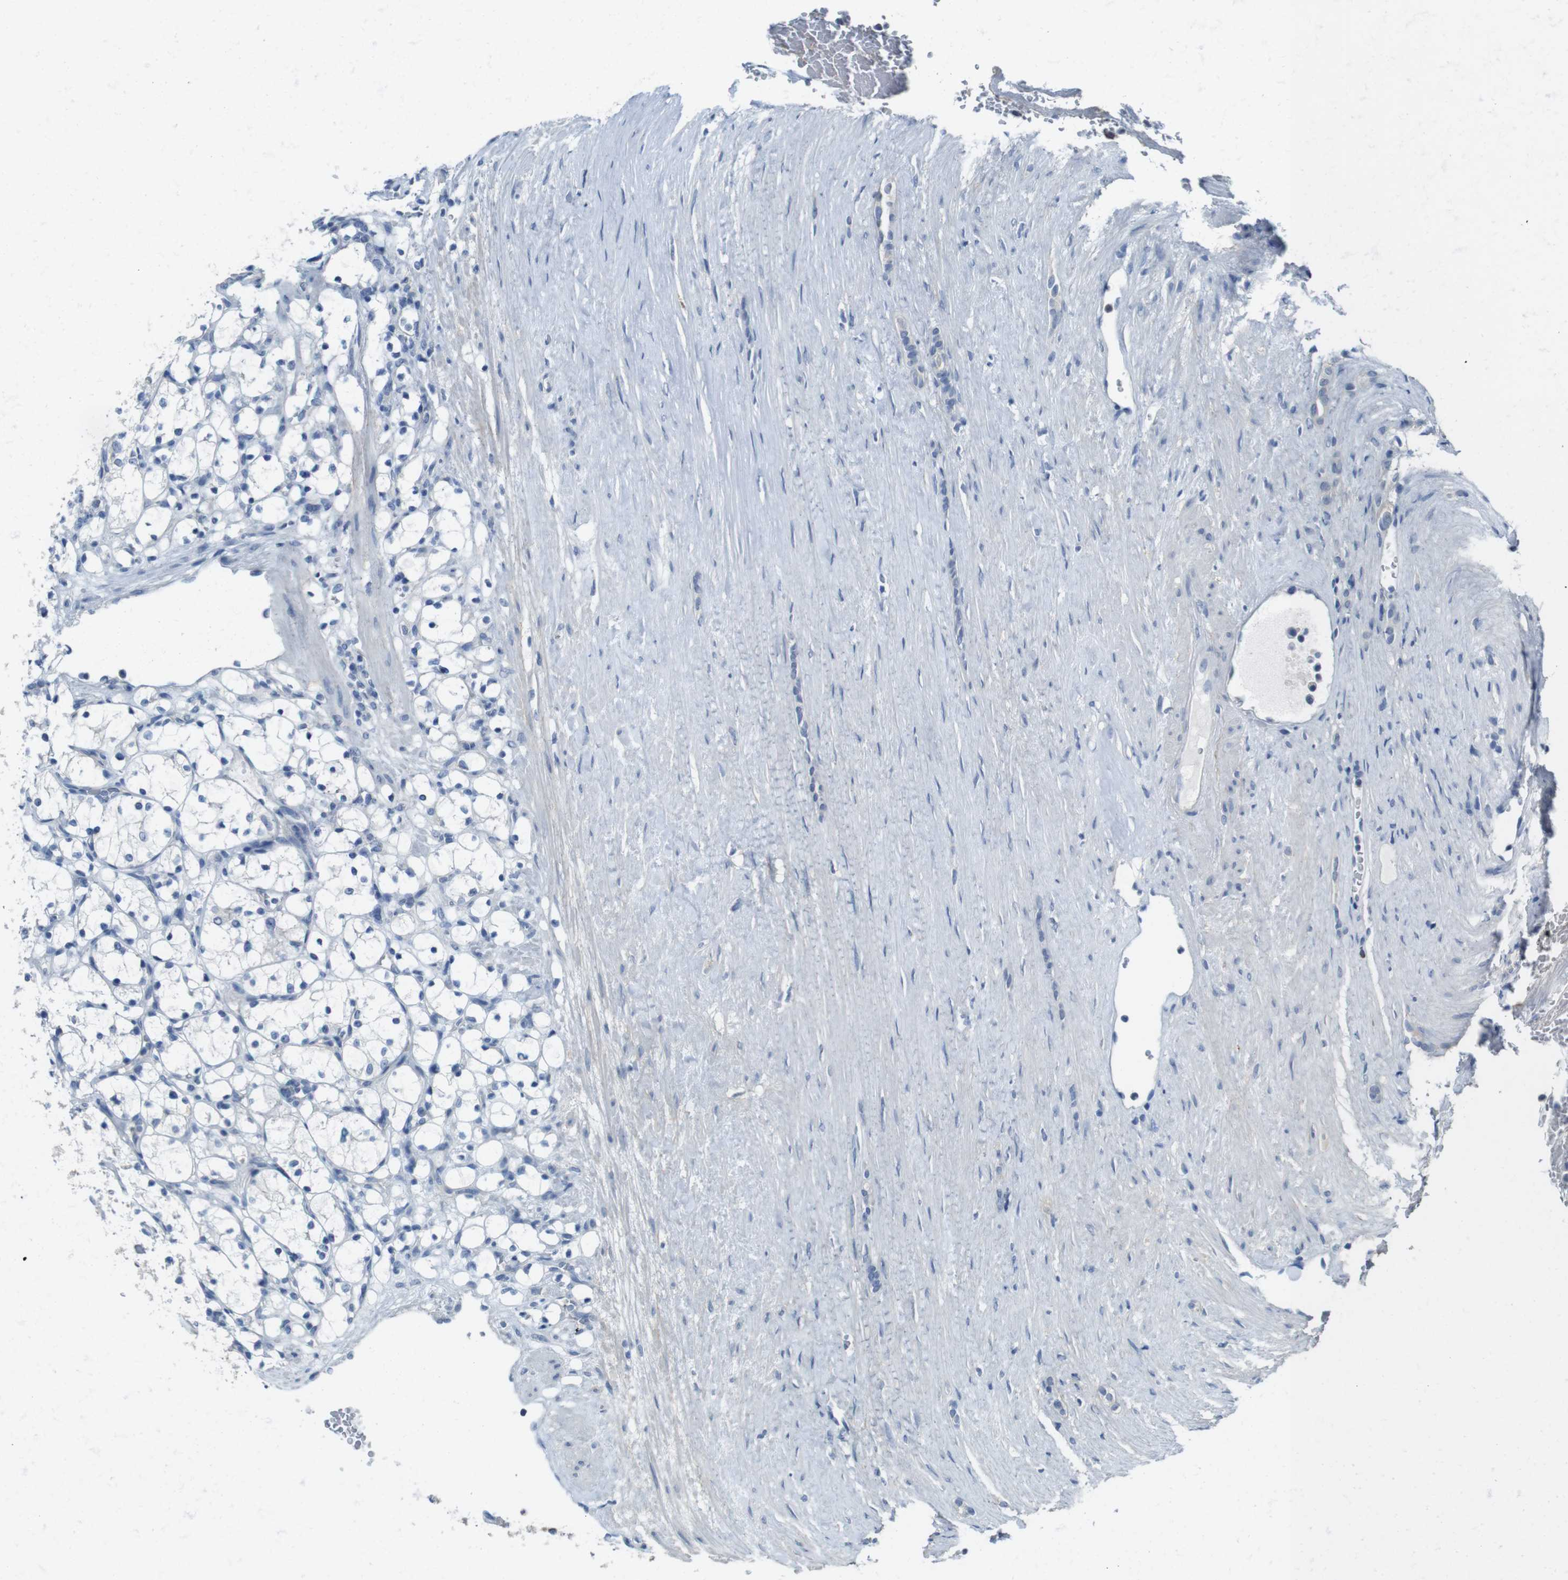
{"staining": {"intensity": "negative", "quantity": "none", "location": "none"}, "tissue": "renal cancer", "cell_type": "Tumor cells", "image_type": "cancer", "snomed": [{"axis": "morphology", "description": "Adenocarcinoma, NOS"}, {"axis": "topography", "description": "Kidney"}], "caption": "Protein analysis of adenocarcinoma (renal) reveals no significant expression in tumor cells.", "gene": "ENTPD7", "patient": {"sex": "female", "age": 69}}